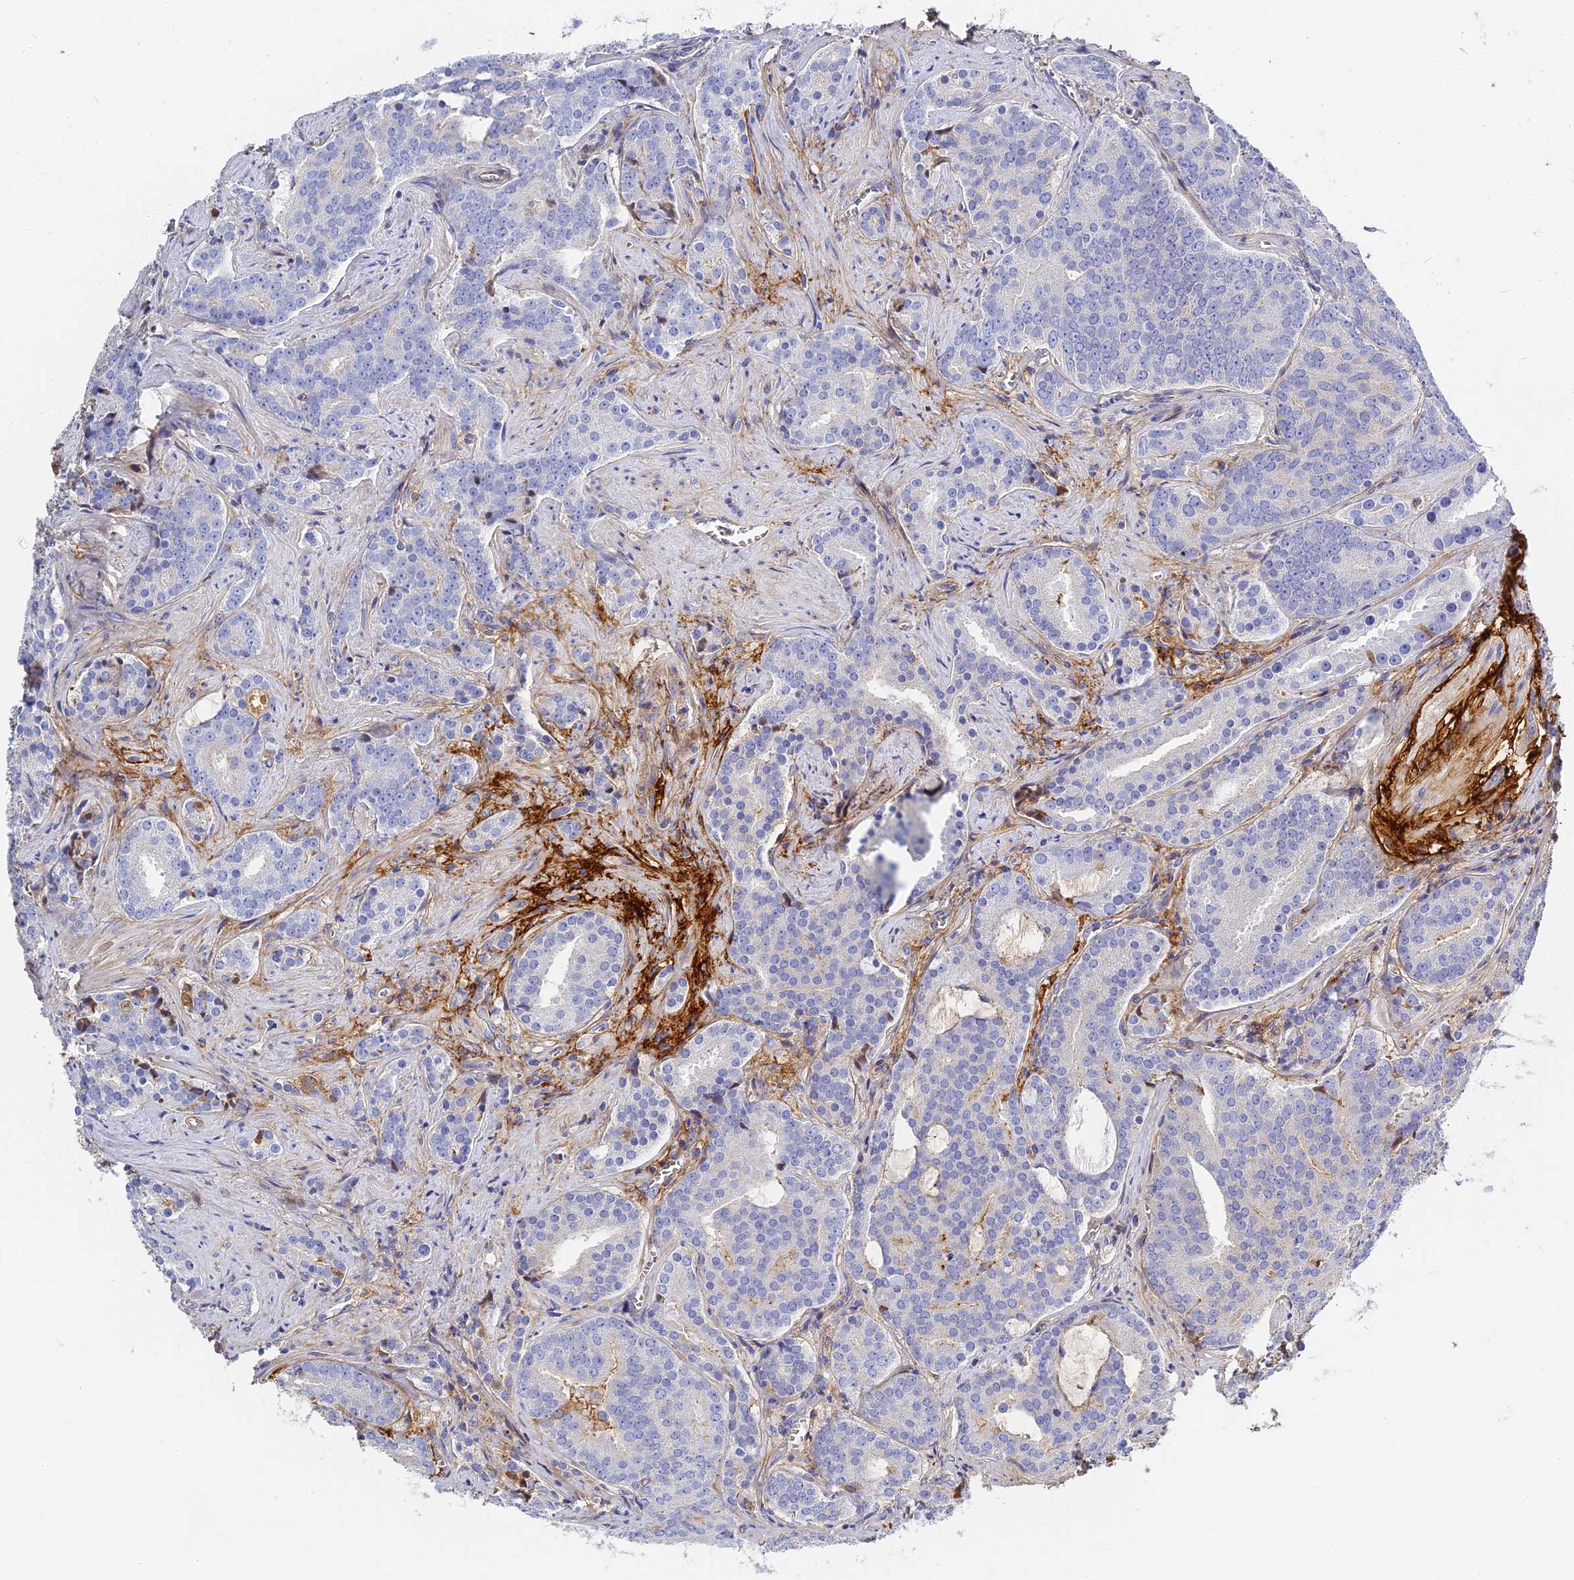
{"staining": {"intensity": "negative", "quantity": "none", "location": "none"}, "tissue": "prostate cancer", "cell_type": "Tumor cells", "image_type": "cancer", "snomed": [{"axis": "morphology", "description": "Adenocarcinoma, High grade"}, {"axis": "topography", "description": "Prostate"}], "caption": "Immunohistochemistry image of neoplastic tissue: high-grade adenocarcinoma (prostate) stained with DAB (3,3'-diaminobenzidine) shows no significant protein expression in tumor cells.", "gene": "ITIH1", "patient": {"sex": "male", "age": 55}}